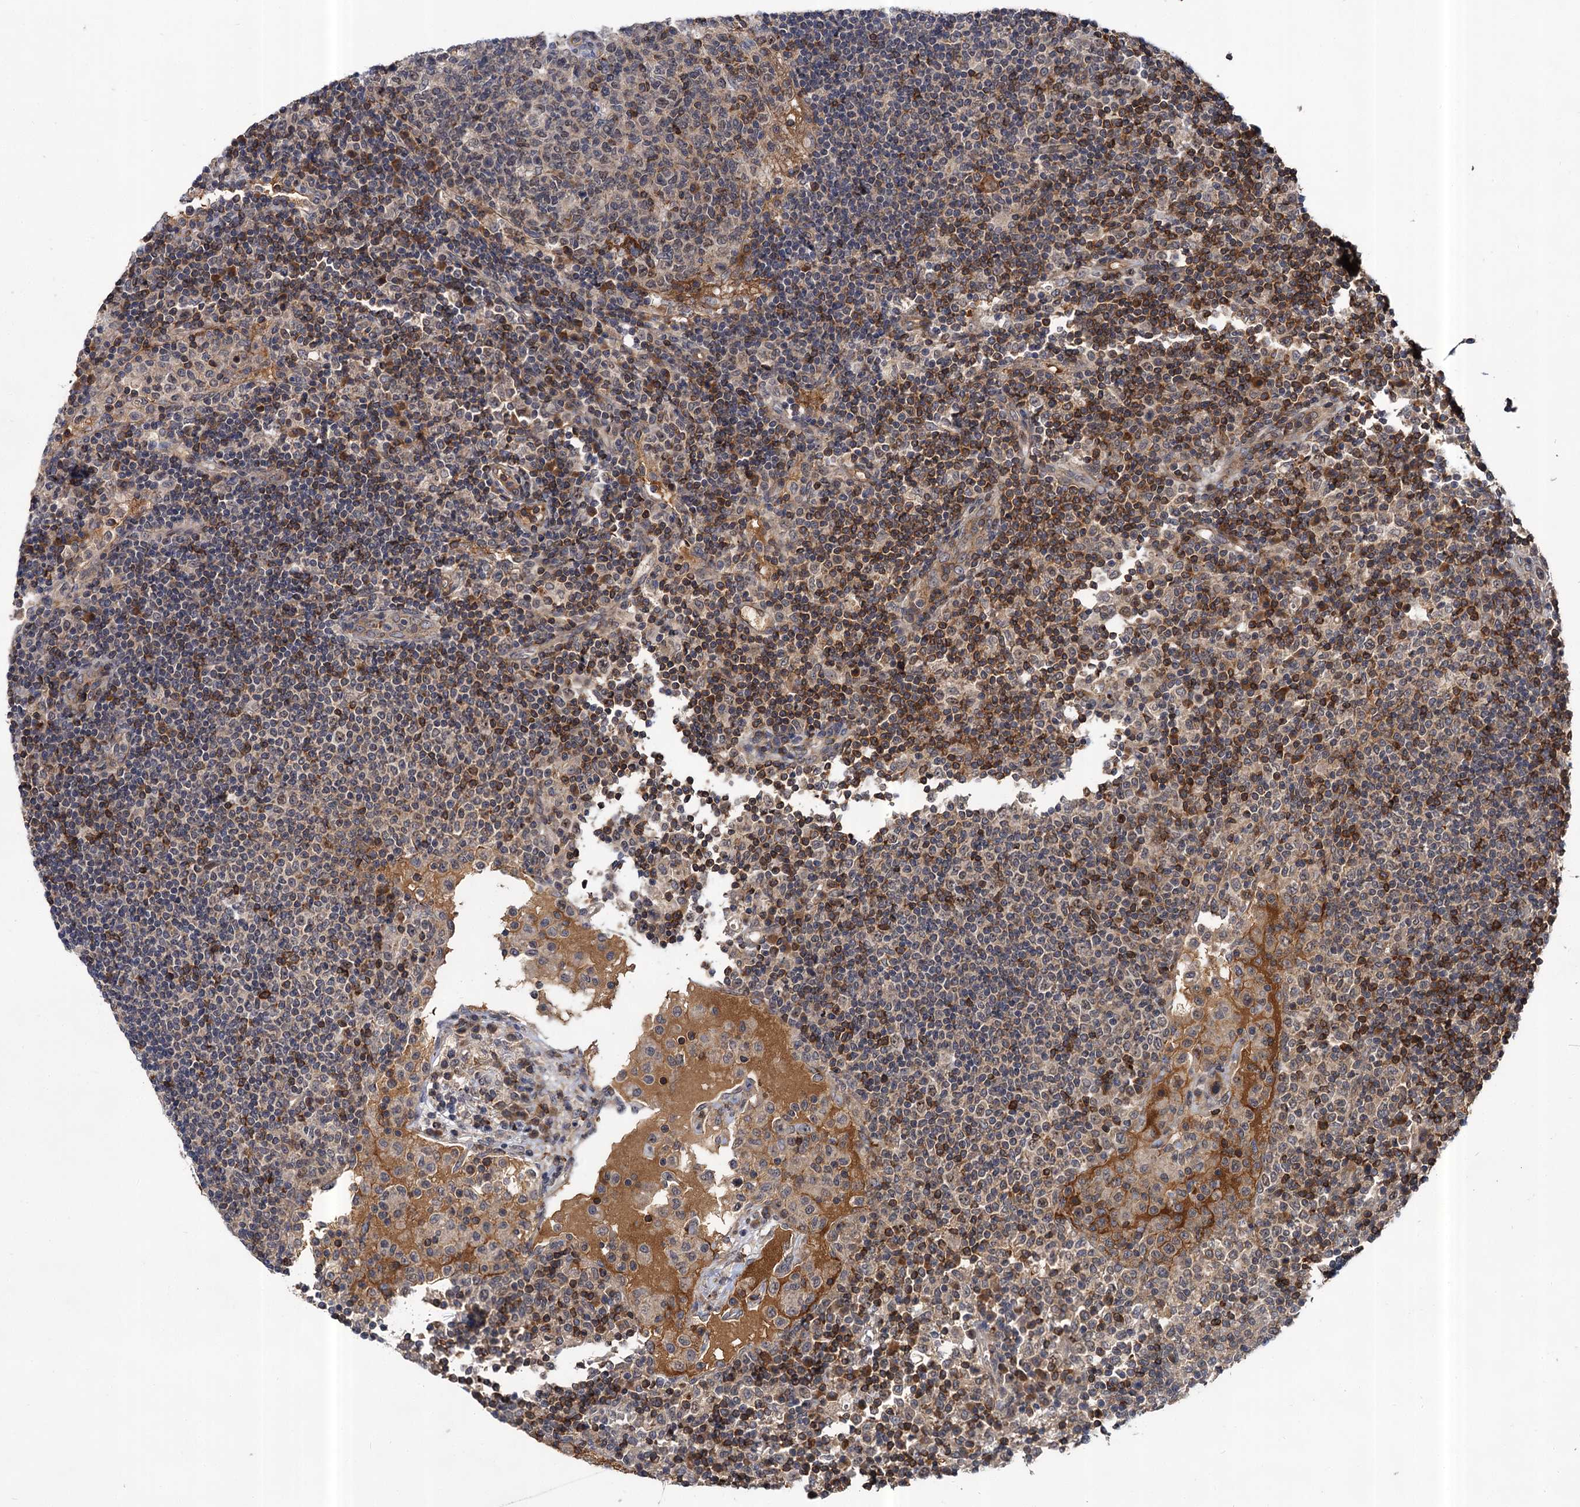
{"staining": {"intensity": "moderate", "quantity": "<25%", "location": "cytoplasmic/membranous"}, "tissue": "lymph node", "cell_type": "Germinal center cells", "image_type": "normal", "snomed": [{"axis": "morphology", "description": "Normal tissue, NOS"}, {"axis": "topography", "description": "Lymph node"}], "caption": "DAB immunohistochemical staining of unremarkable human lymph node exhibits moderate cytoplasmic/membranous protein positivity in about <25% of germinal center cells.", "gene": "ABLIM1", "patient": {"sex": "female", "age": 53}}